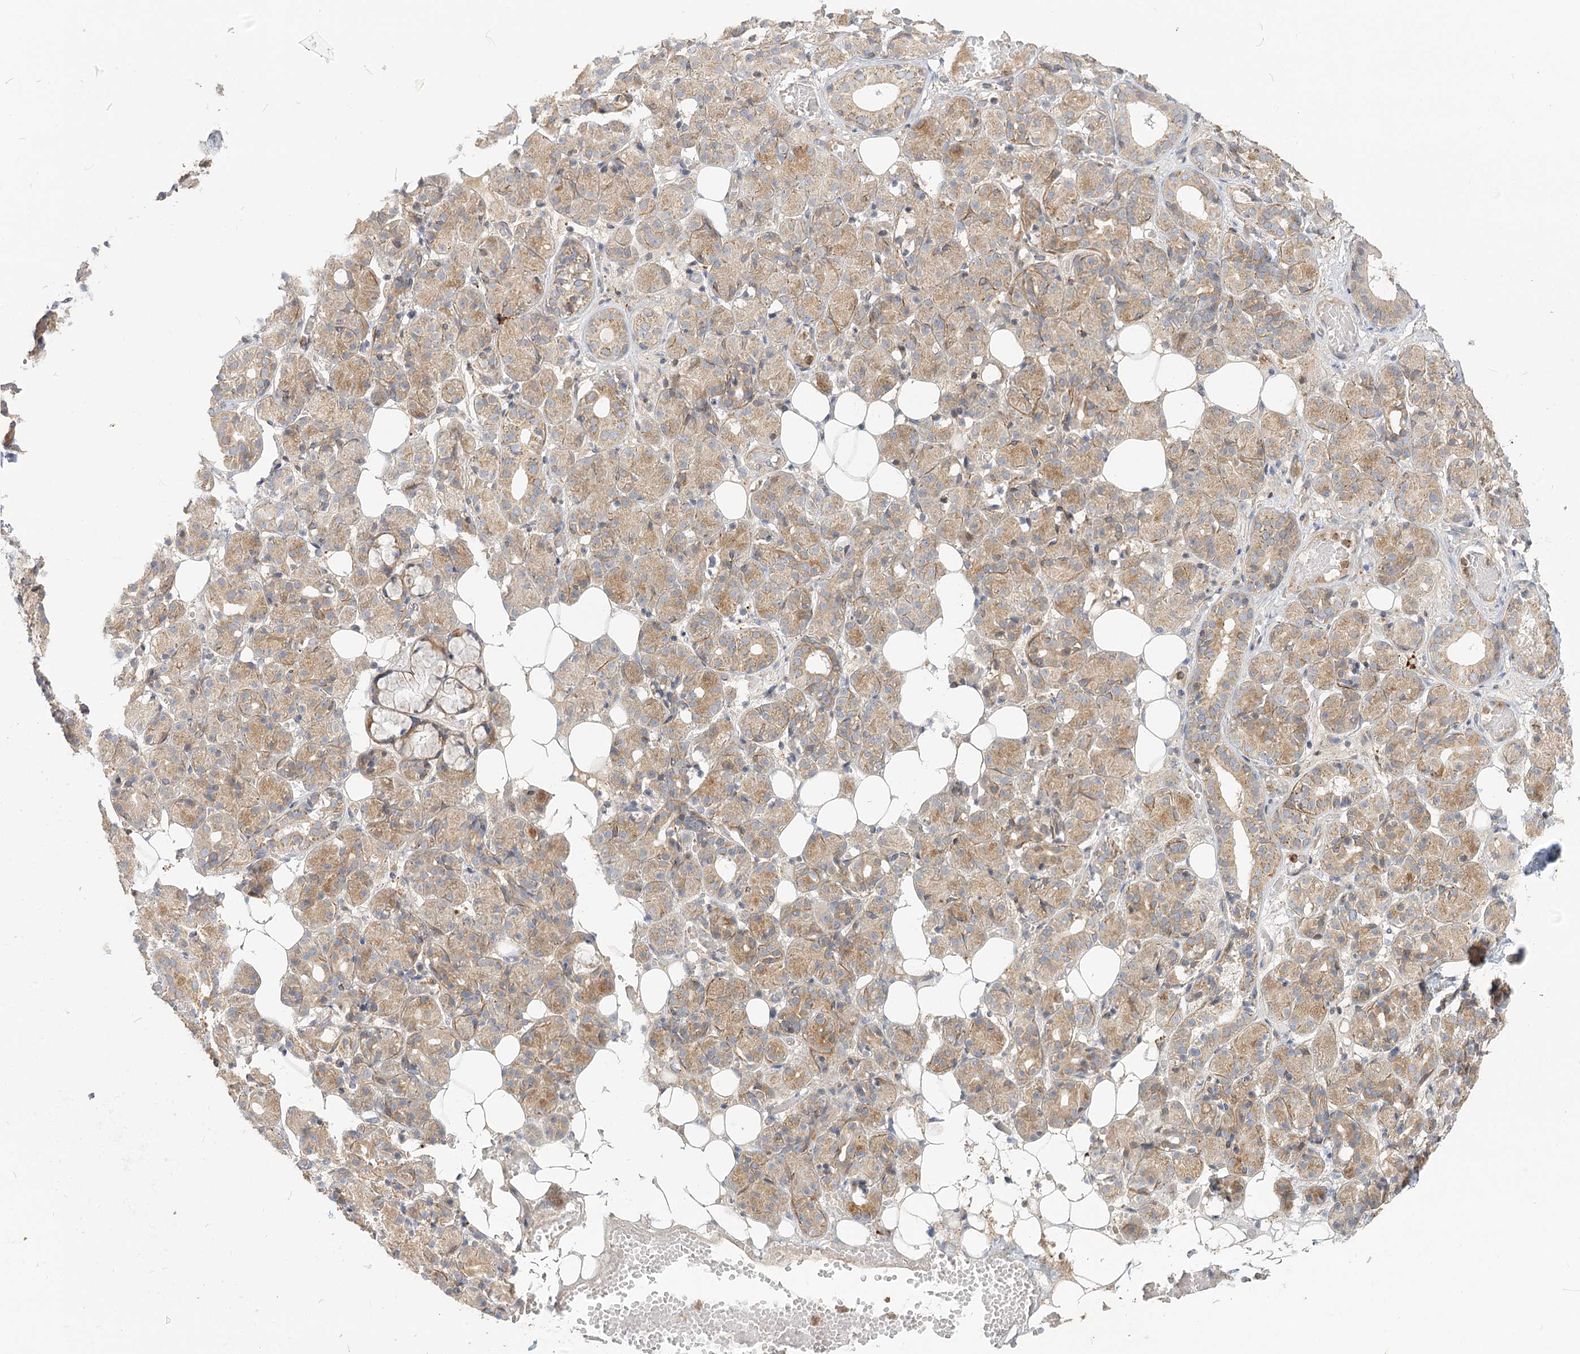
{"staining": {"intensity": "moderate", "quantity": "25%-75%", "location": "cytoplasmic/membranous"}, "tissue": "salivary gland", "cell_type": "Glandular cells", "image_type": "normal", "snomed": [{"axis": "morphology", "description": "Normal tissue, NOS"}, {"axis": "topography", "description": "Salivary gland"}], "caption": "Immunohistochemical staining of benign salivary gland reveals moderate cytoplasmic/membranous protein positivity in about 25%-75% of glandular cells.", "gene": "MTMR3", "patient": {"sex": "male", "age": 63}}